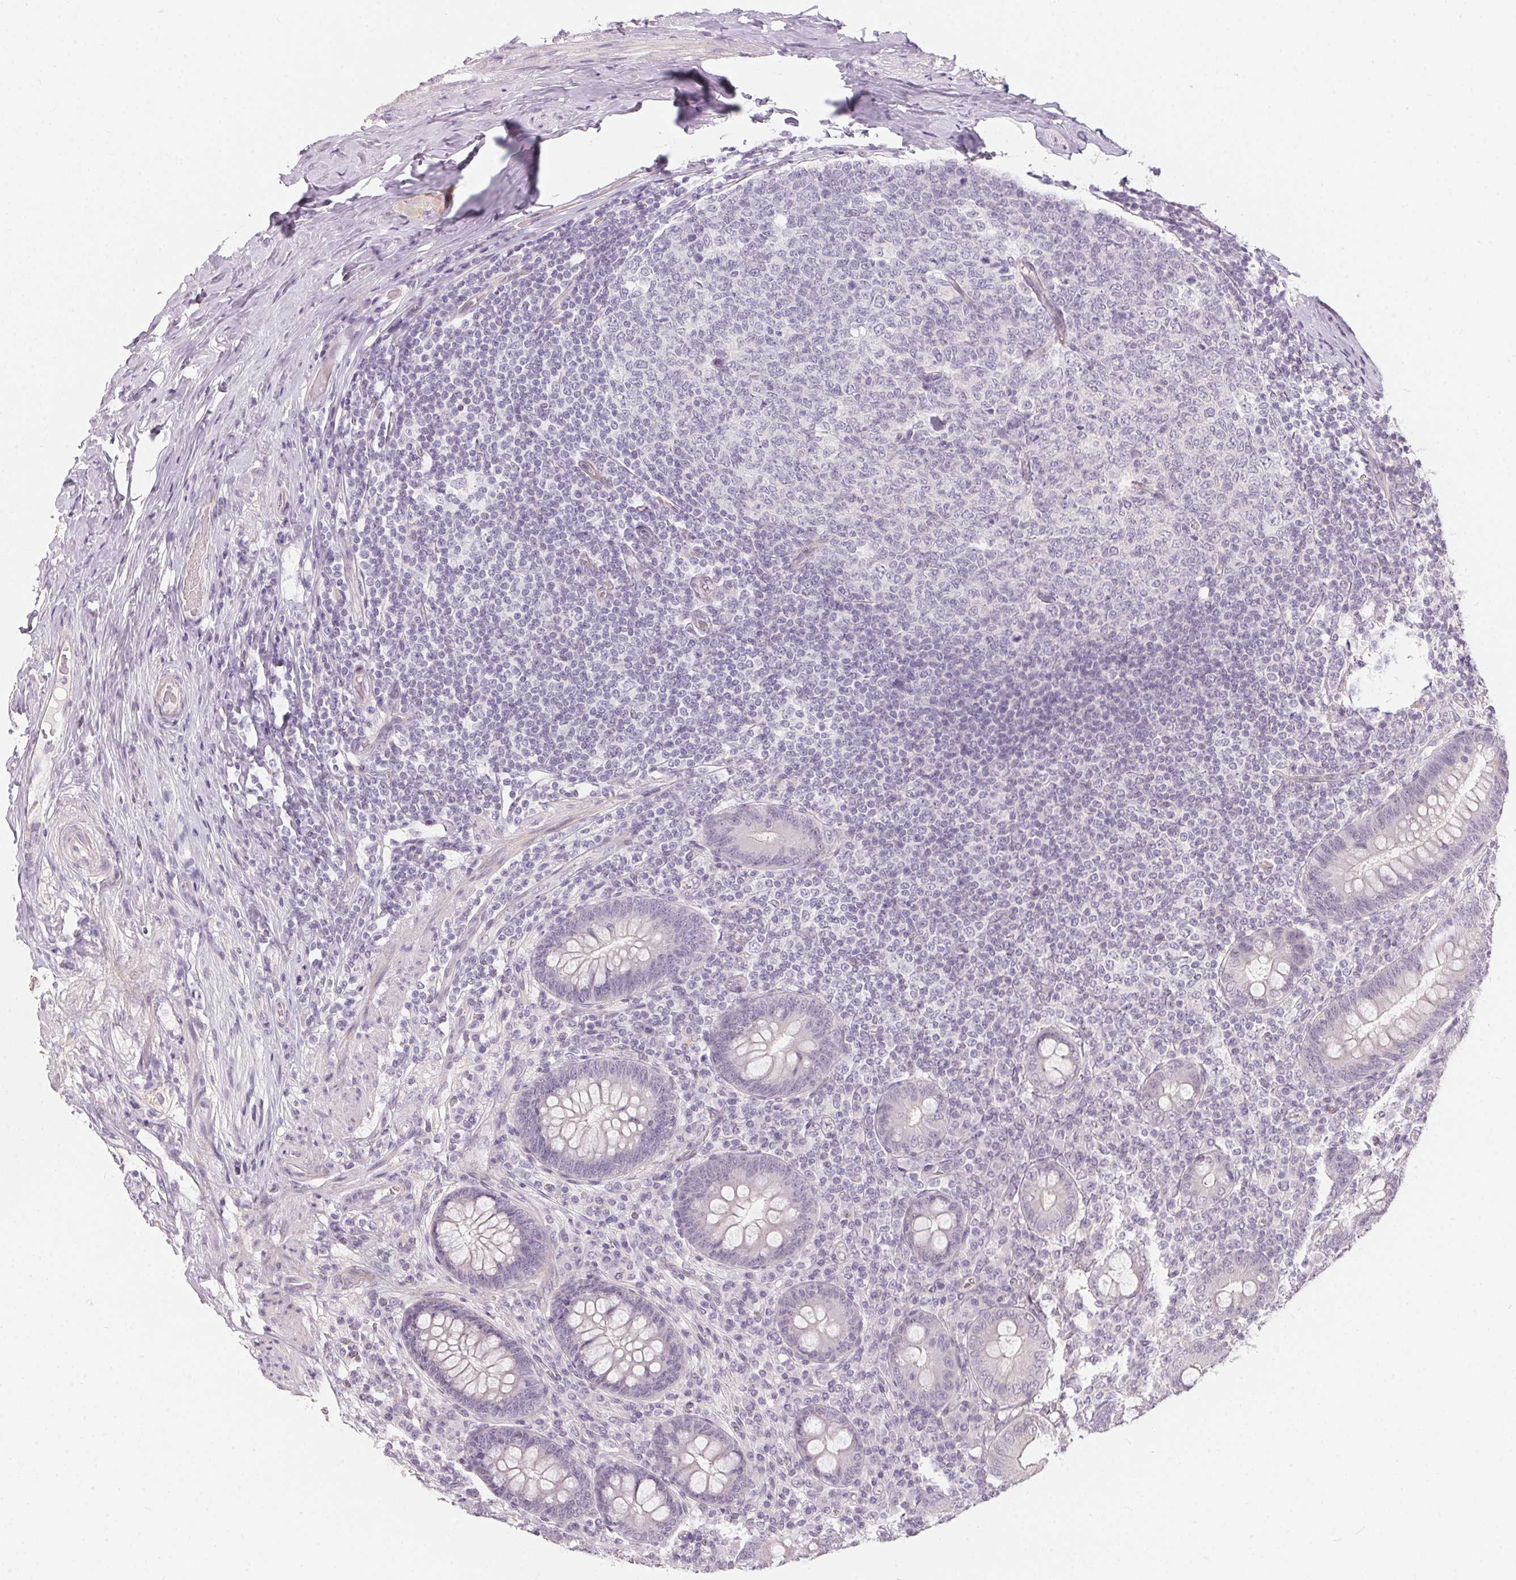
{"staining": {"intensity": "negative", "quantity": "none", "location": "none"}, "tissue": "appendix", "cell_type": "Glandular cells", "image_type": "normal", "snomed": [{"axis": "morphology", "description": "Normal tissue, NOS"}, {"axis": "topography", "description": "Appendix"}], "caption": "DAB immunohistochemical staining of normal human appendix shows no significant staining in glandular cells.", "gene": "GDAP1L1", "patient": {"sex": "male", "age": 71}}